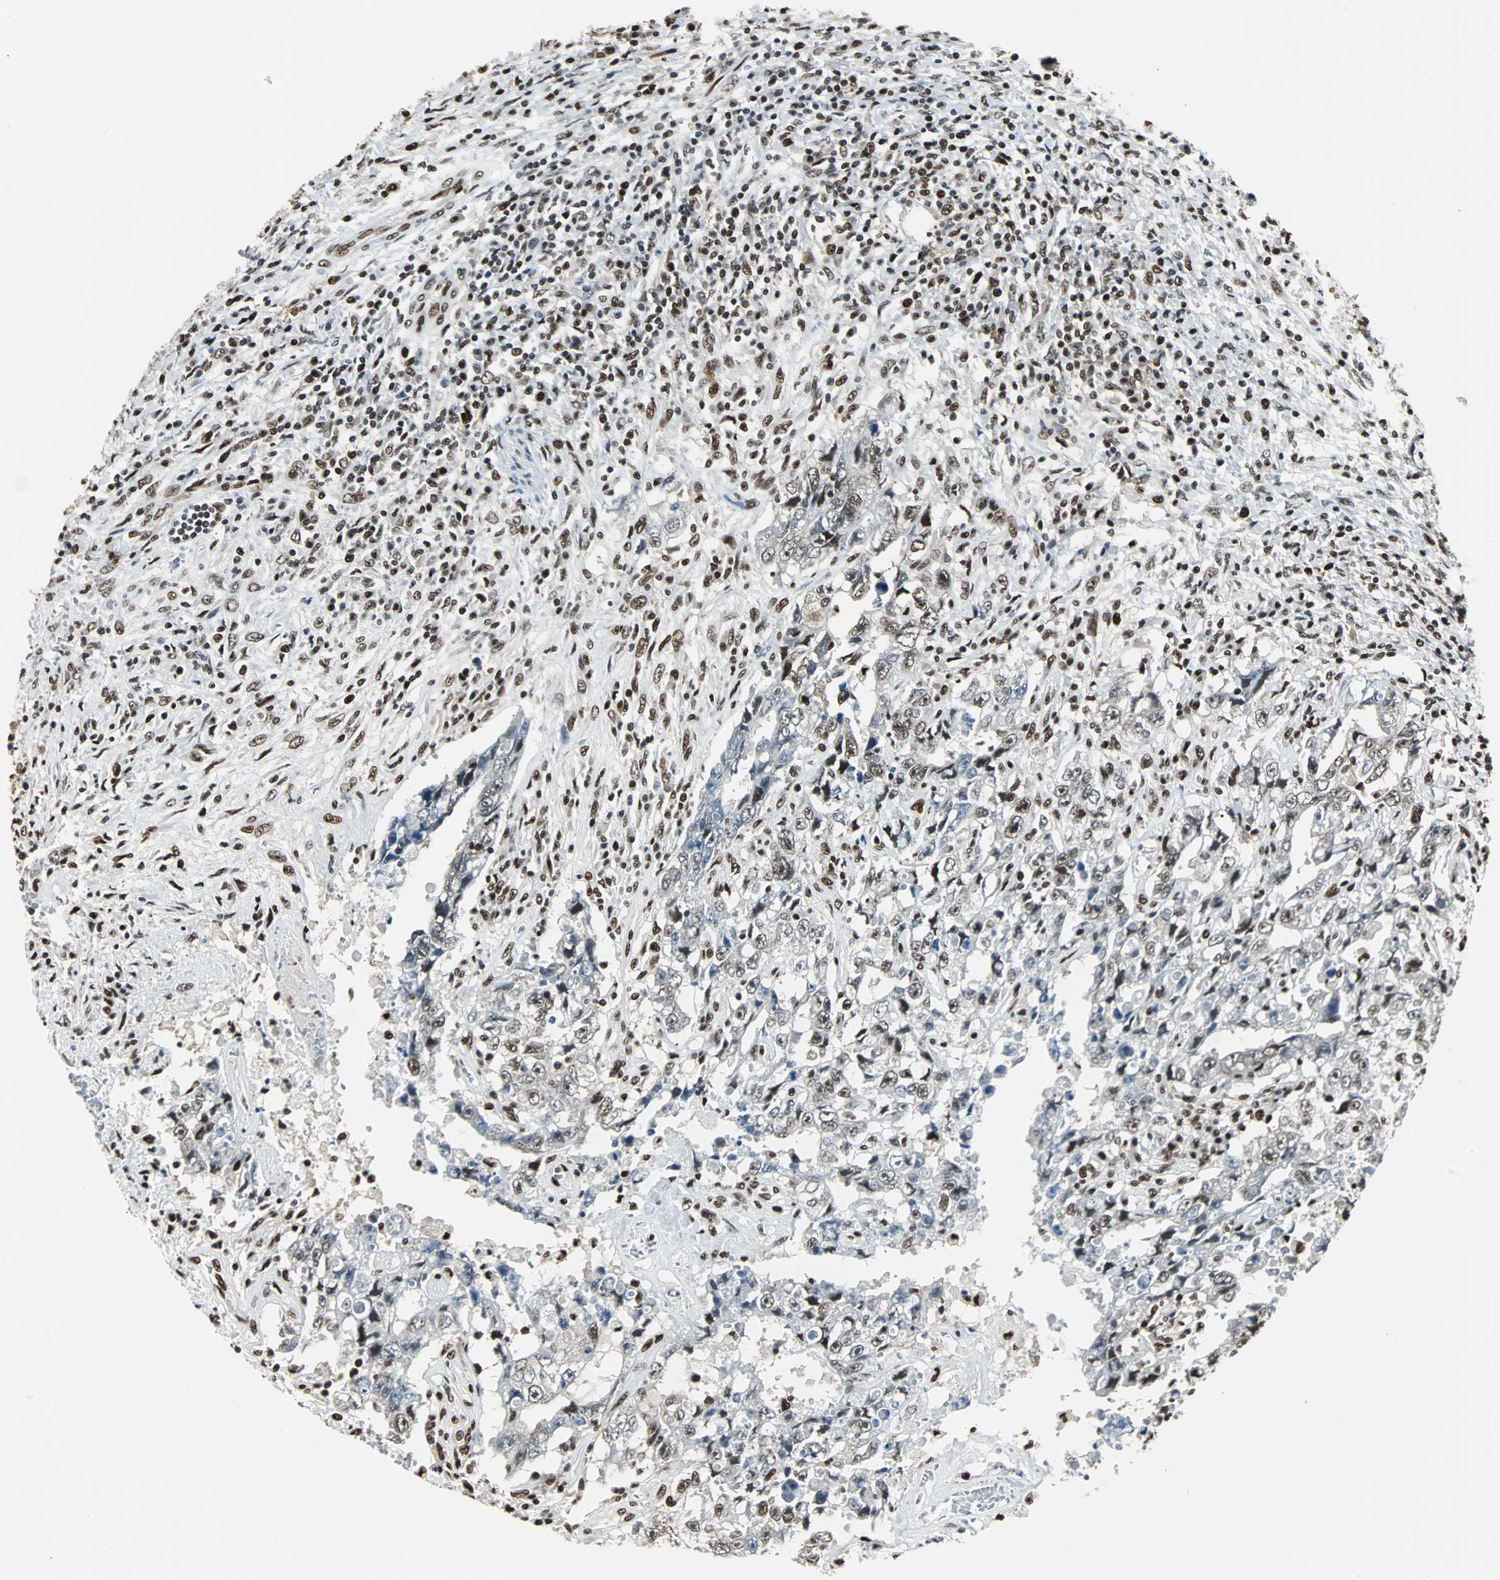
{"staining": {"intensity": "moderate", "quantity": ">75%", "location": "nuclear"}, "tissue": "testis cancer", "cell_type": "Tumor cells", "image_type": "cancer", "snomed": [{"axis": "morphology", "description": "Carcinoma, Embryonal, NOS"}, {"axis": "topography", "description": "Testis"}], "caption": "Testis cancer (embryonal carcinoma) was stained to show a protein in brown. There is medium levels of moderate nuclear positivity in about >75% of tumor cells.", "gene": "XRCC4", "patient": {"sex": "male", "age": 26}}